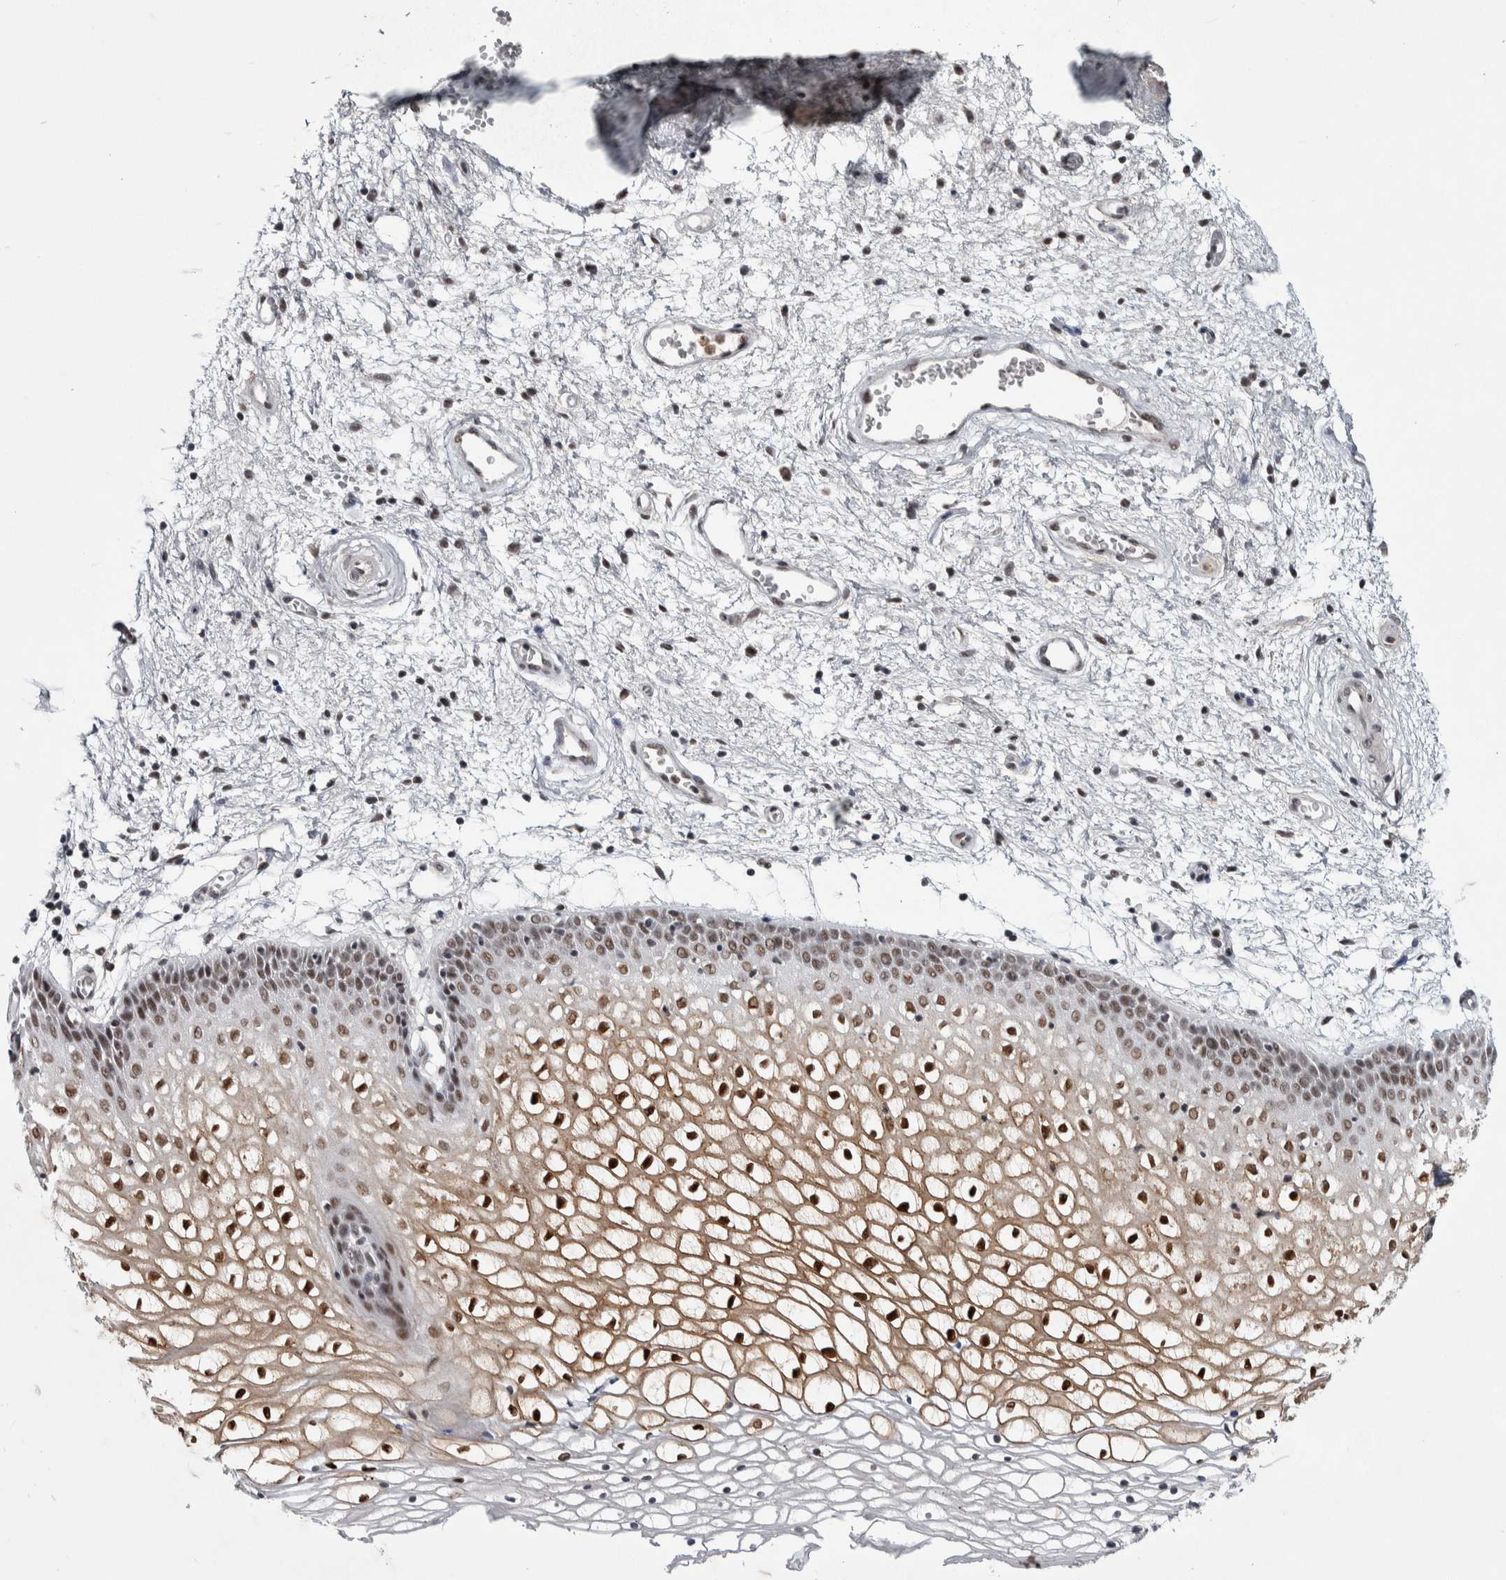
{"staining": {"intensity": "strong", "quantity": "25%-75%", "location": "nuclear"}, "tissue": "vagina", "cell_type": "Squamous epithelial cells", "image_type": "normal", "snomed": [{"axis": "morphology", "description": "Normal tissue, NOS"}, {"axis": "topography", "description": "Vagina"}], "caption": "A high-resolution micrograph shows immunohistochemistry (IHC) staining of benign vagina, which displays strong nuclear positivity in about 25%-75% of squamous epithelial cells. Ihc stains the protein in brown and the nuclei are stained blue.", "gene": "ASPN", "patient": {"sex": "female", "age": 34}}